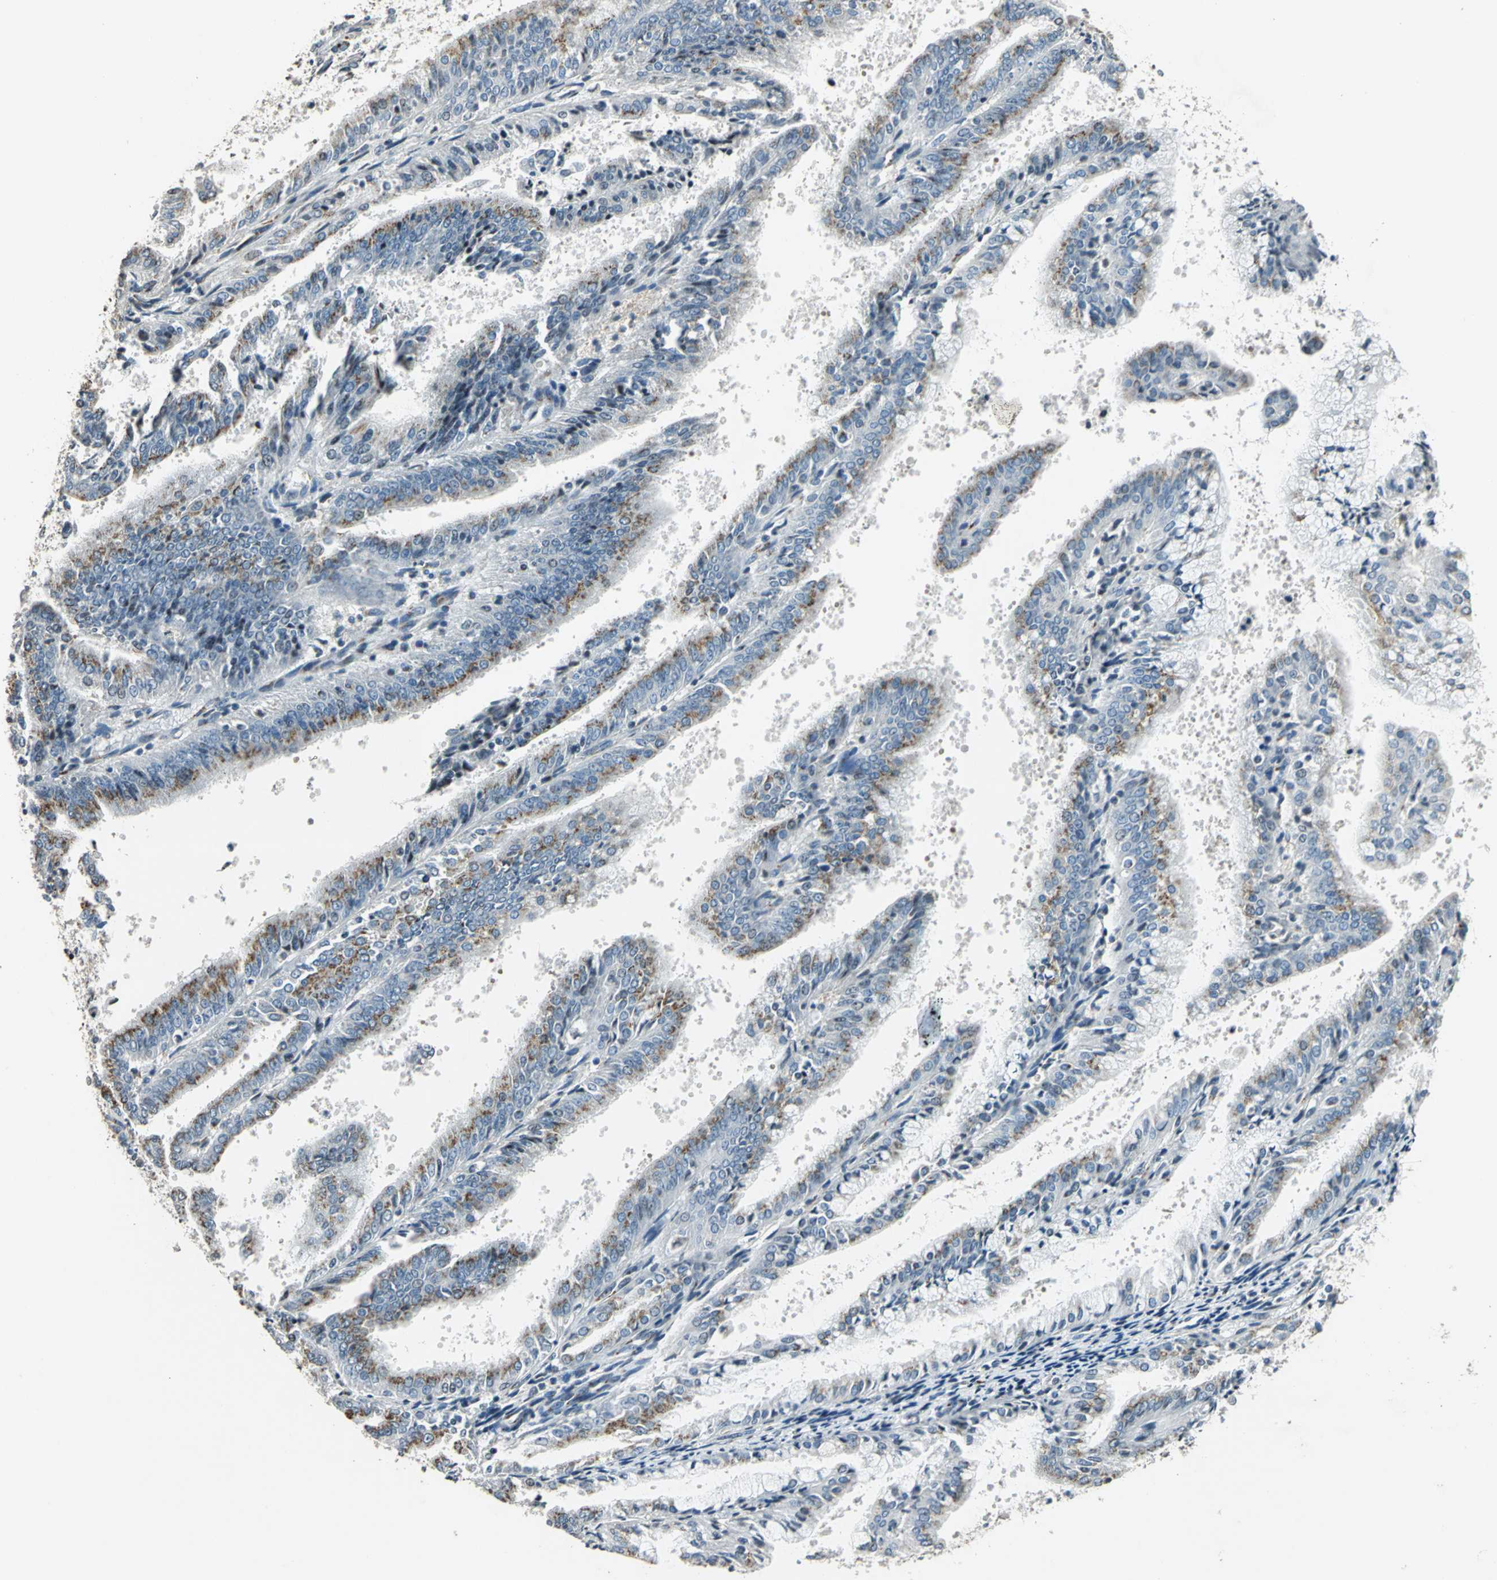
{"staining": {"intensity": "strong", "quantity": "25%-75%", "location": "cytoplasmic/membranous"}, "tissue": "endometrial cancer", "cell_type": "Tumor cells", "image_type": "cancer", "snomed": [{"axis": "morphology", "description": "Adenocarcinoma, NOS"}, {"axis": "topography", "description": "Endometrium"}], "caption": "Immunohistochemistry micrograph of human endometrial adenocarcinoma stained for a protein (brown), which exhibits high levels of strong cytoplasmic/membranous expression in about 25%-75% of tumor cells.", "gene": "TMEM115", "patient": {"sex": "female", "age": 63}}